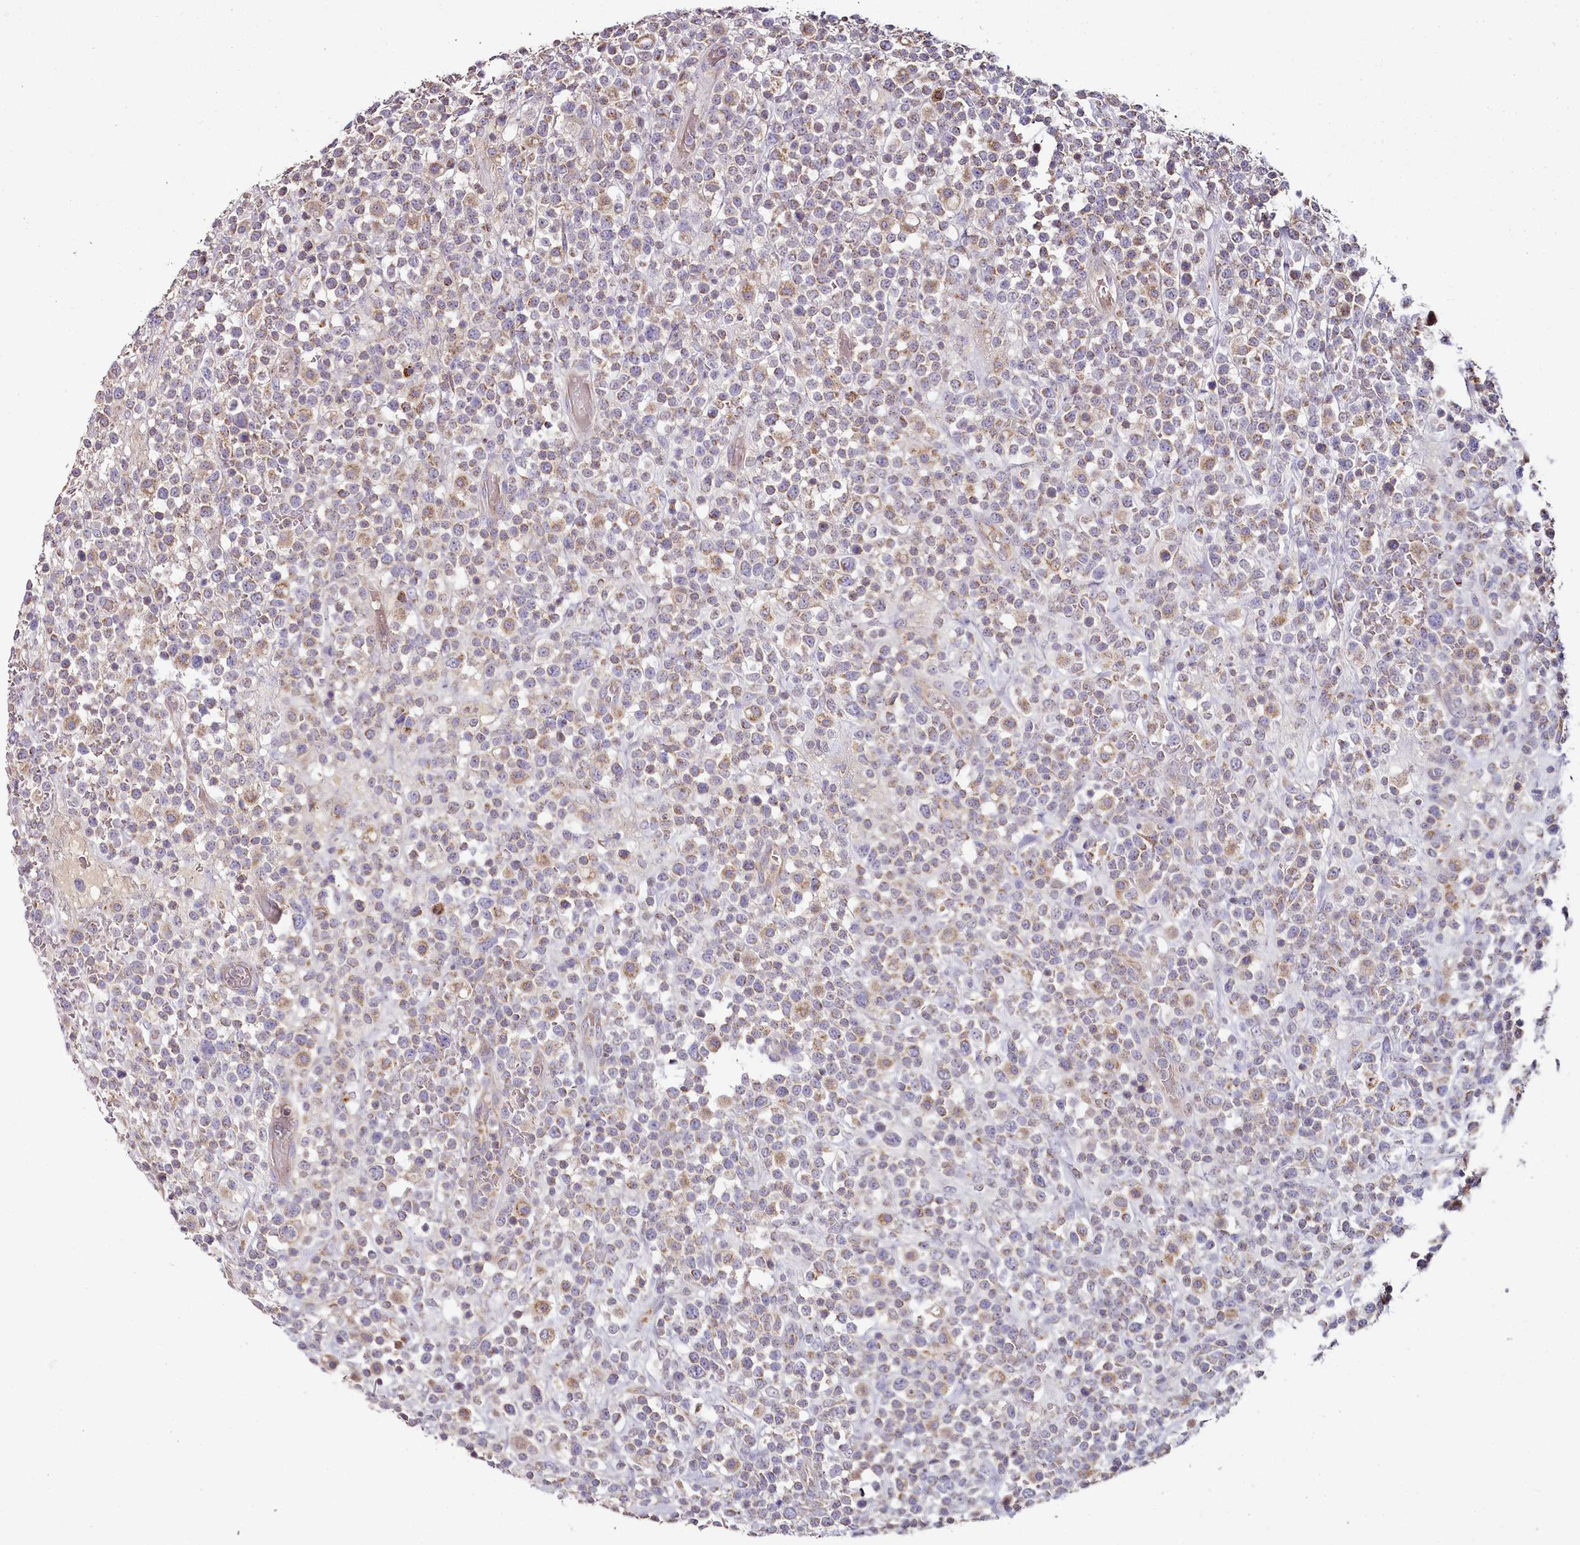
{"staining": {"intensity": "weak", "quantity": "25%-75%", "location": "cytoplasmic/membranous"}, "tissue": "lymphoma", "cell_type": "Tumor cells", "image_type": "cancer", "snomed": [{"axis": "morphology", "description": "Malignant lymphoma, non-Hodgkin's type, High grade"}, {"axis": "topography", "description": "Colon"}], "caption": "Protein staining reveals weak cytoplasmic/membranous expression in approximately 25%-75% of tumor cells in malignant lymphoma, non-Hodgkin's type (high-grade).", "gene": "ACSS1", "patient": {"sex": "female", "age": 53}}